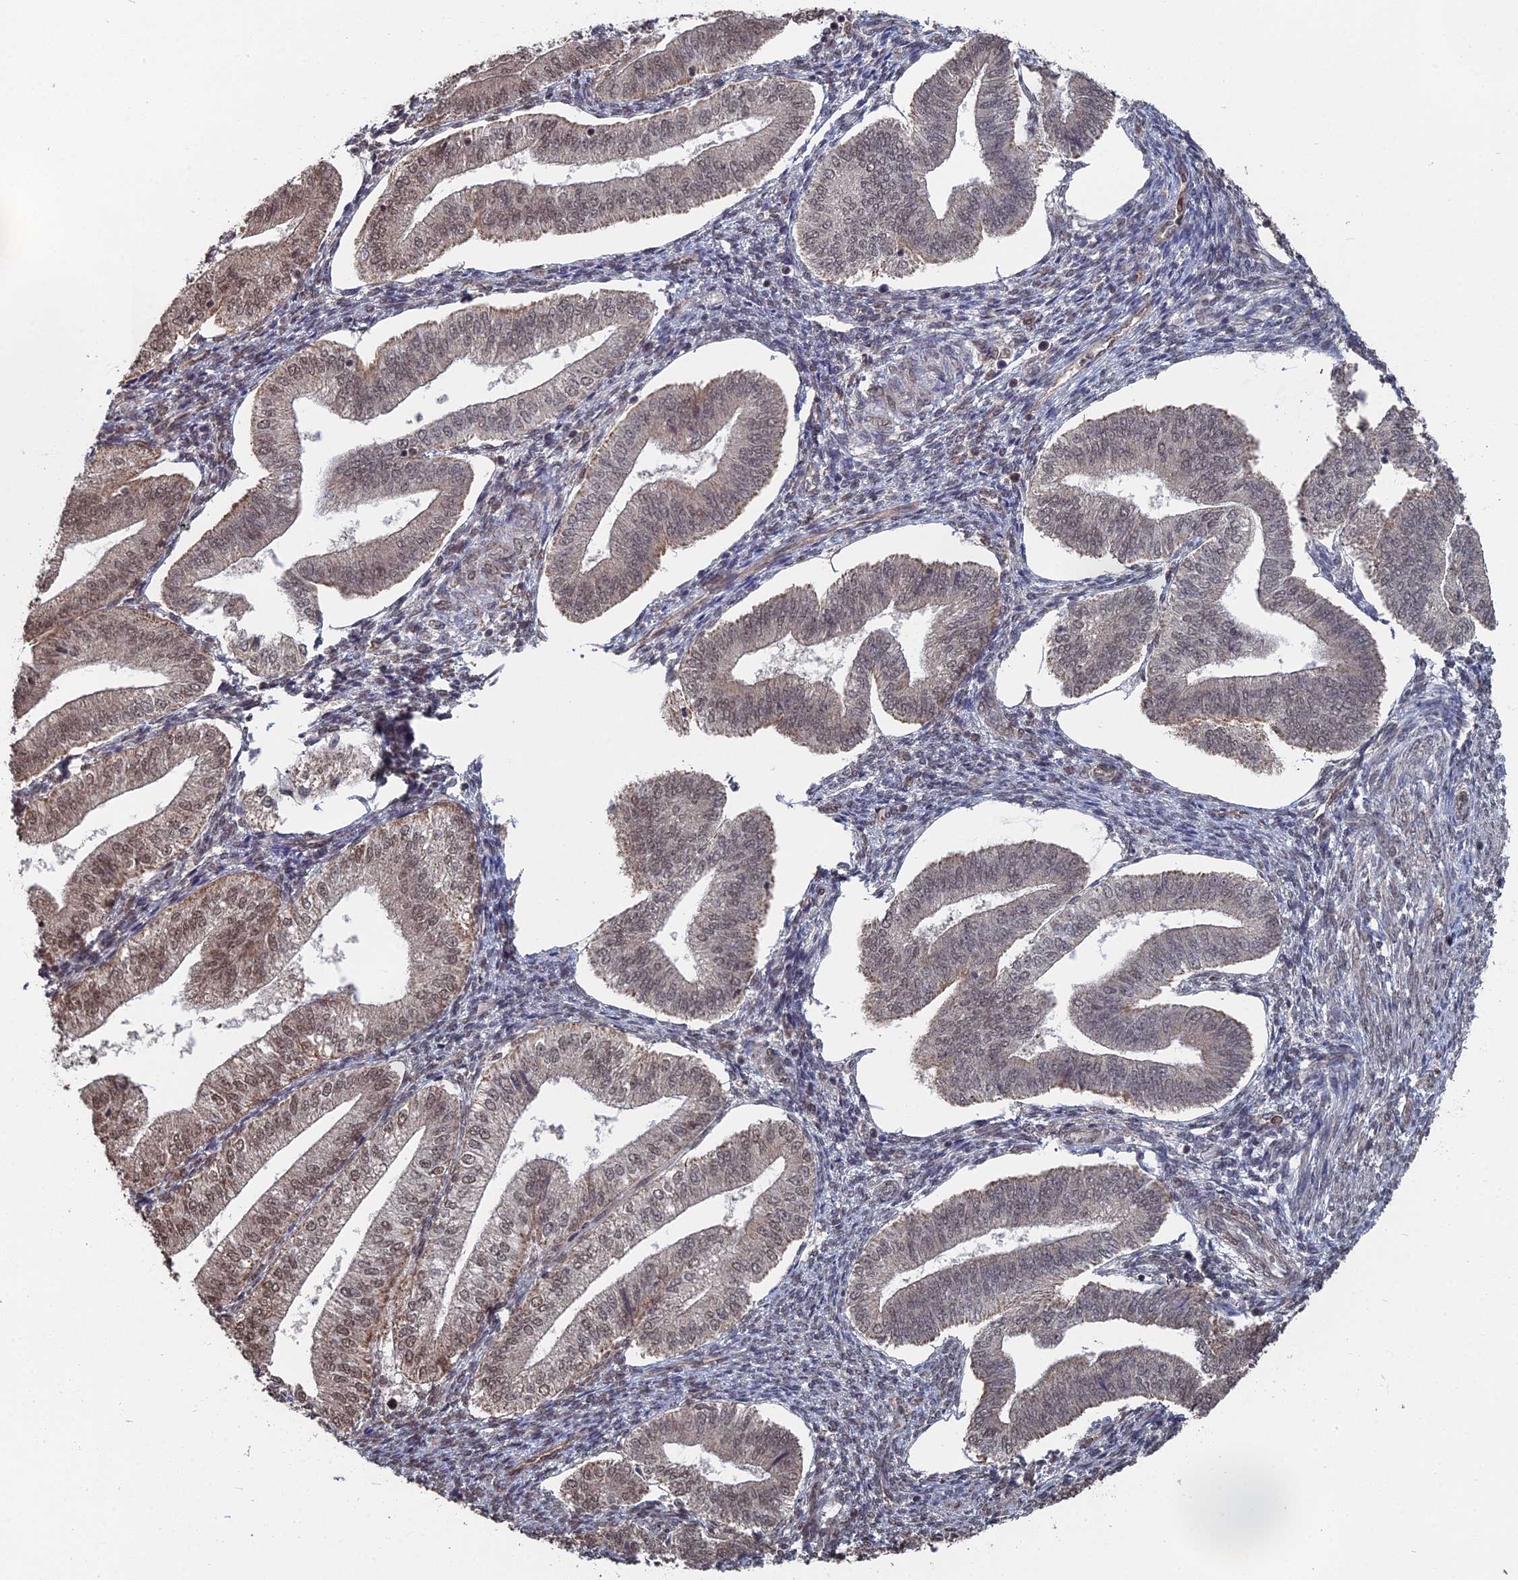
{"staining": {"intensity": "weak", "quantity": "25%-75%", "location": "nuclear"}, "tissue": "endometrium", "cell_type": "Cells in endometrial stroma", "image_type": "normal", "snomed": [{"axis": "morphology", "description": "Normal tissue, NOS"}, {"axis": "topography", "description": "Endometrium"}], "caption": "DAB immunohistochemical staining of normal endometrium shows weak nuclear protein expression in about 25%-75% of cells in endometrial stroma.", "gene": "CCNP", "patient": {"sex": "female", "age": 34}}